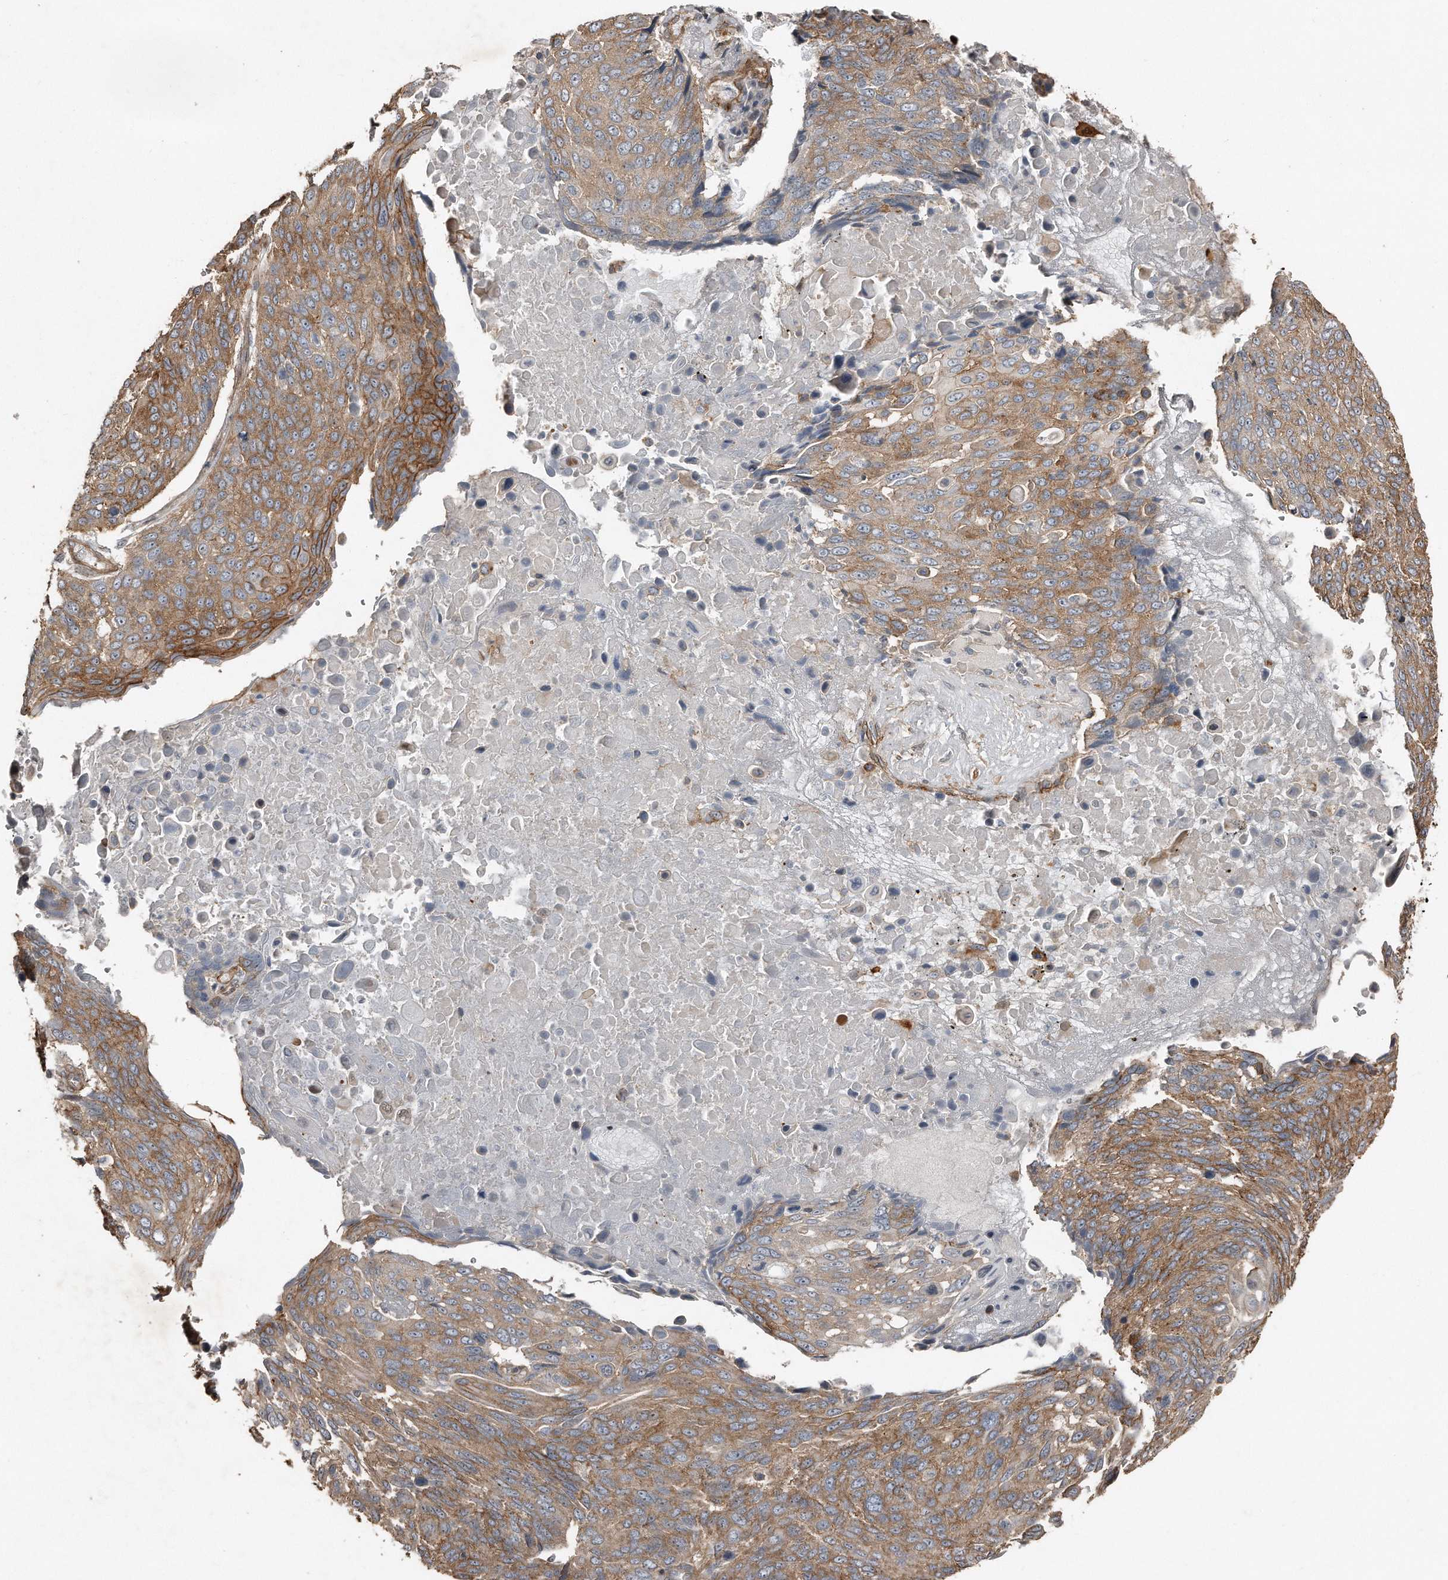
{"staining": {"intensity": "moderate", "quantity": ">75%", "location": "cytoplasmic/membranous"}, "tissue": "lung cancer", "cell_type": "Tumor cells", "image_type": "cancer", "snomed": [{"axis": "morphology", "description": "Squamous cell carcinoma, NOS"}, {"axis": "topography", "description": "Lung"}], "caption": "Immunohistochemistry image of neoplastic tissue: human squamous cell carcinoma (lung) stained using immunohistochemistry reveals medium levels of moderate protein expression localized specifically in the cytoplasmic/membranous of tumor cells, appearing as a cytoplasmic/membranous brown color.", "gene": "SNAP47", "patient": {"sex": "male", "age": 66}}